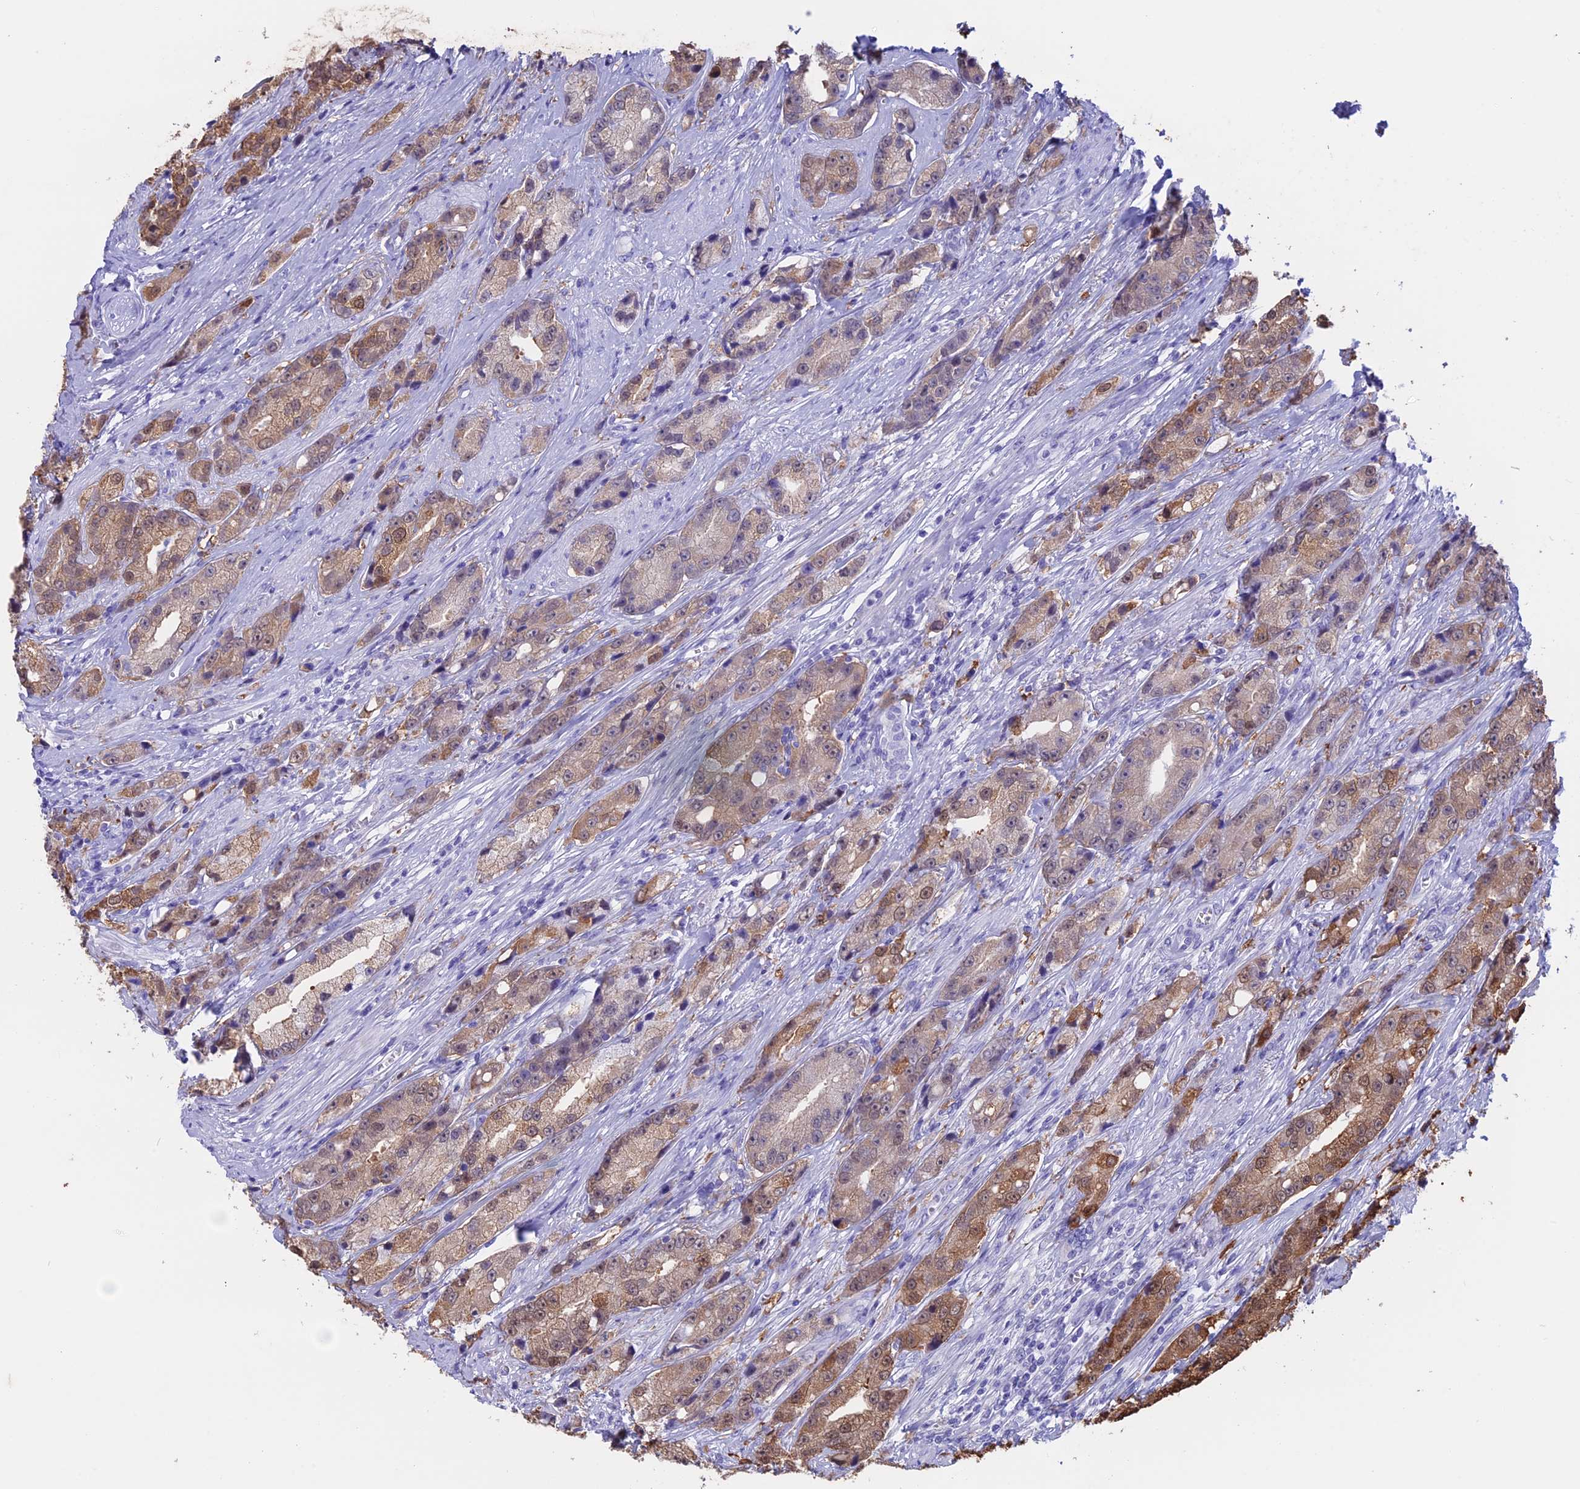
{"staining": {"intensity": "weak", "quantity": "25%-75%", "location": "cytoplasmic/membranous"}, "tissue": "prostate cancer", "cell_type": "Tumor cells", "image_type": "cancer", "snomed": [{"axis": "morphology", "description": "Adenocarcinoma, High grade"}, {"axis": "topography", "description": "Prostate"}], "caption": "This micrograph demonstrates prostate adenocarcinoma (high-grade) stained with immunohistochemistry (IHC) to label a protein in brown. The cytoplasmic/membranous of tumor cells show weak positivity for the protein. Nuclei are counter-stained blue.", "gene": "LHFPL2", "patient": {"sex": "male", "age": 74}}